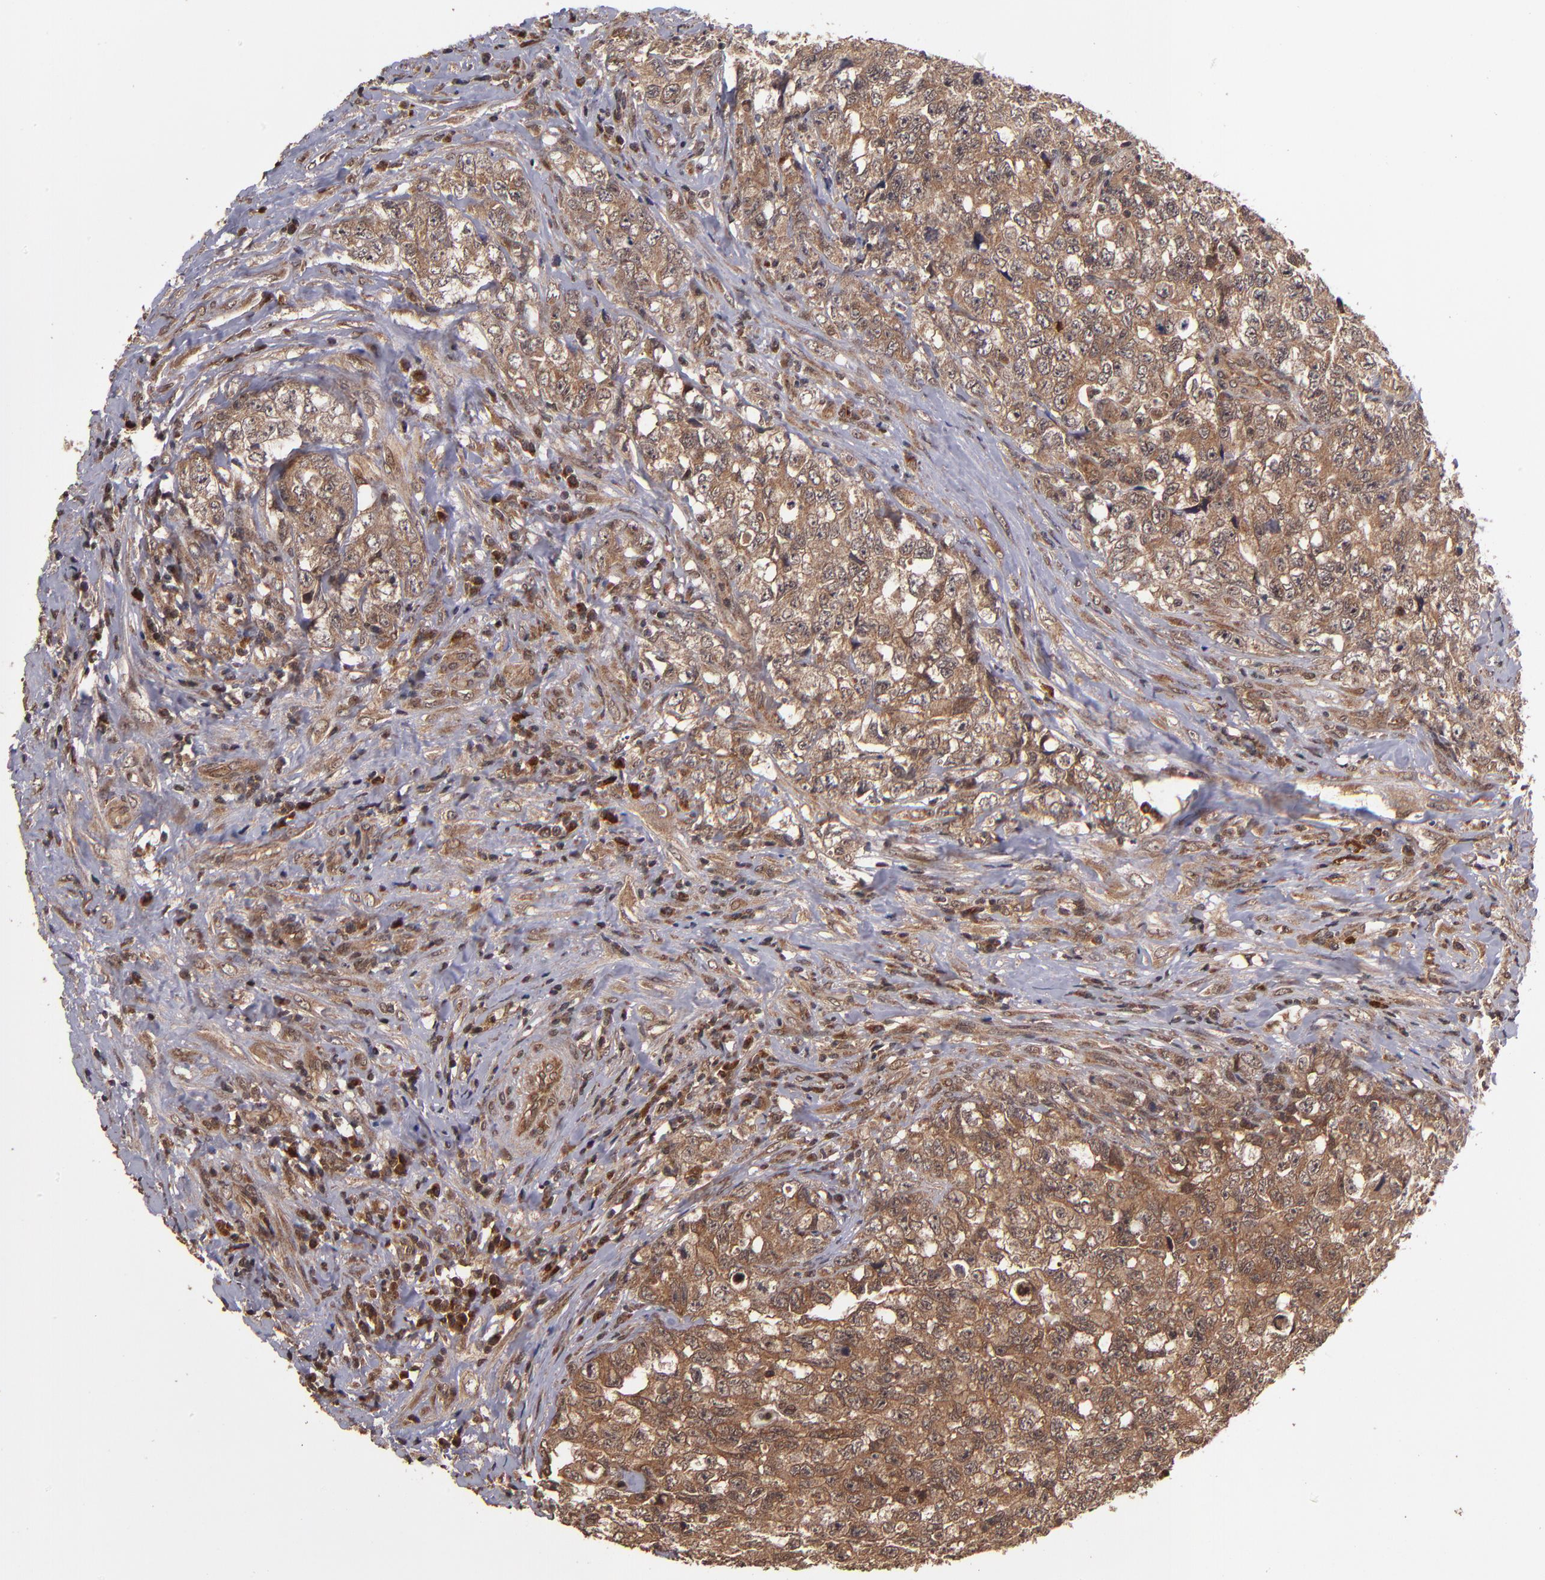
{"staining": {"intensity": "moderate", "quantity": ">75%", "location": "cytoplasmic/membranous"}, "tissue": "testis cancer", "cell_type": "Tumor cells", "image_type": "cancer", "snomed": [{"axis": "morphology", "description": "Carcinoma, Embryonal, NOS"}, {"axis": "topography", "description": "Testis"}], "caption": "Embryonal carcinoma (testis) tissue demonstrates moderate cytoplasmic/membranous staining in approximately >75% of tumor cells, visualized by immunohistochemistry. Ihc stains the protein of interest in brown and the nuclei are stained blue.", "gene": "NFE2L2", "patient": {"sex": "male", "age": 31}}